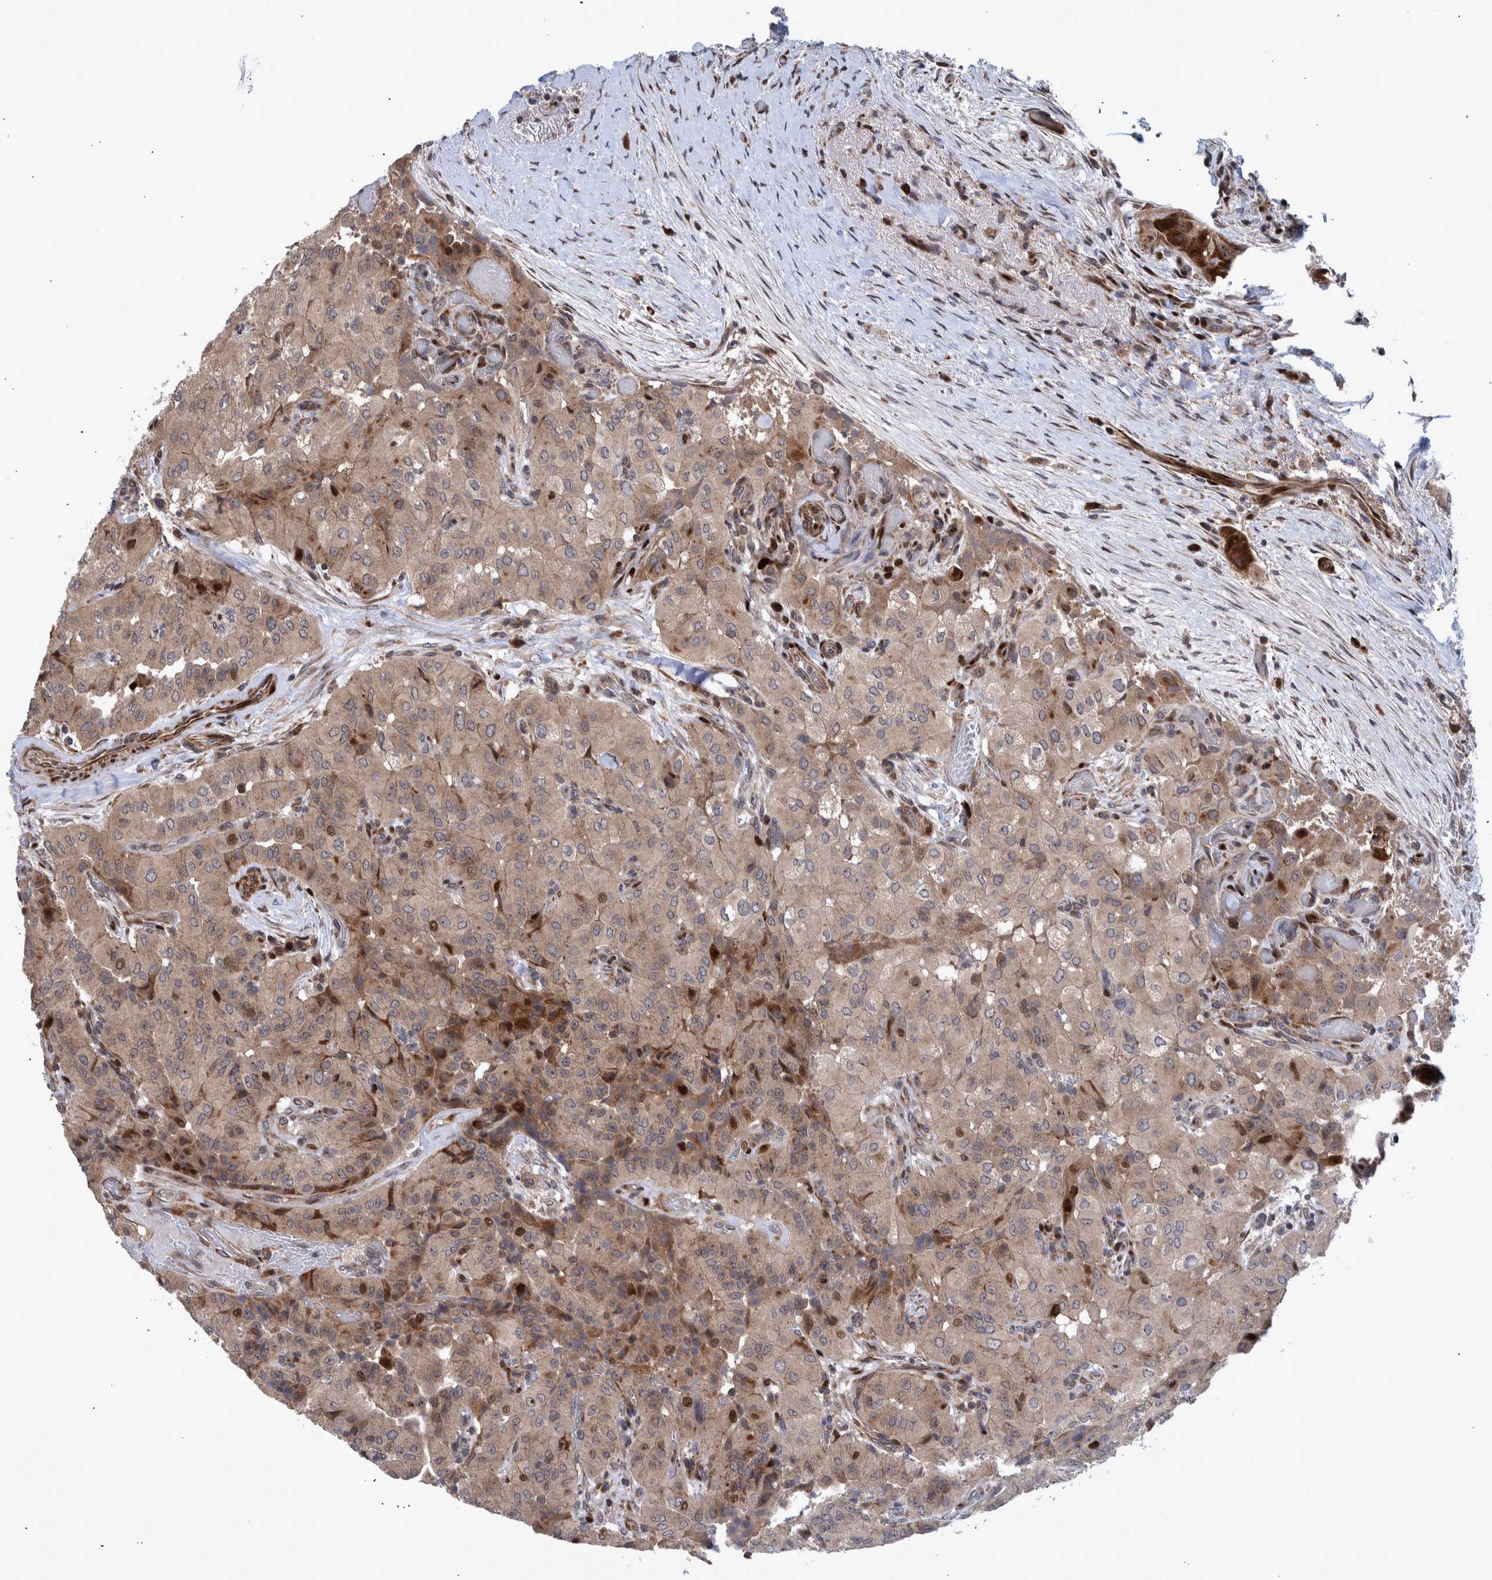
{"staining": {"intensity": "weak", "quantity": ">75%", "location": "cytoplasmic/membranous"}, "tissue": "thyroid cancer", "cell_type": "Tumor cells", "image_type": "cancer", "snomed": [{"axis": "morphology", "description": "Papillary adenocarcinoma, NOS"}, {"axis": "topography", "description": "Thyroid gland"}], "caption": "Immunohistochemical staining of human thyroid papillary adenocarcinoma shows weak cytoplasmic/membranous protein expression in about >75% of tumor cells.", "gene": "SHISA6", "patient": {"sex": "female", "age": 59}}